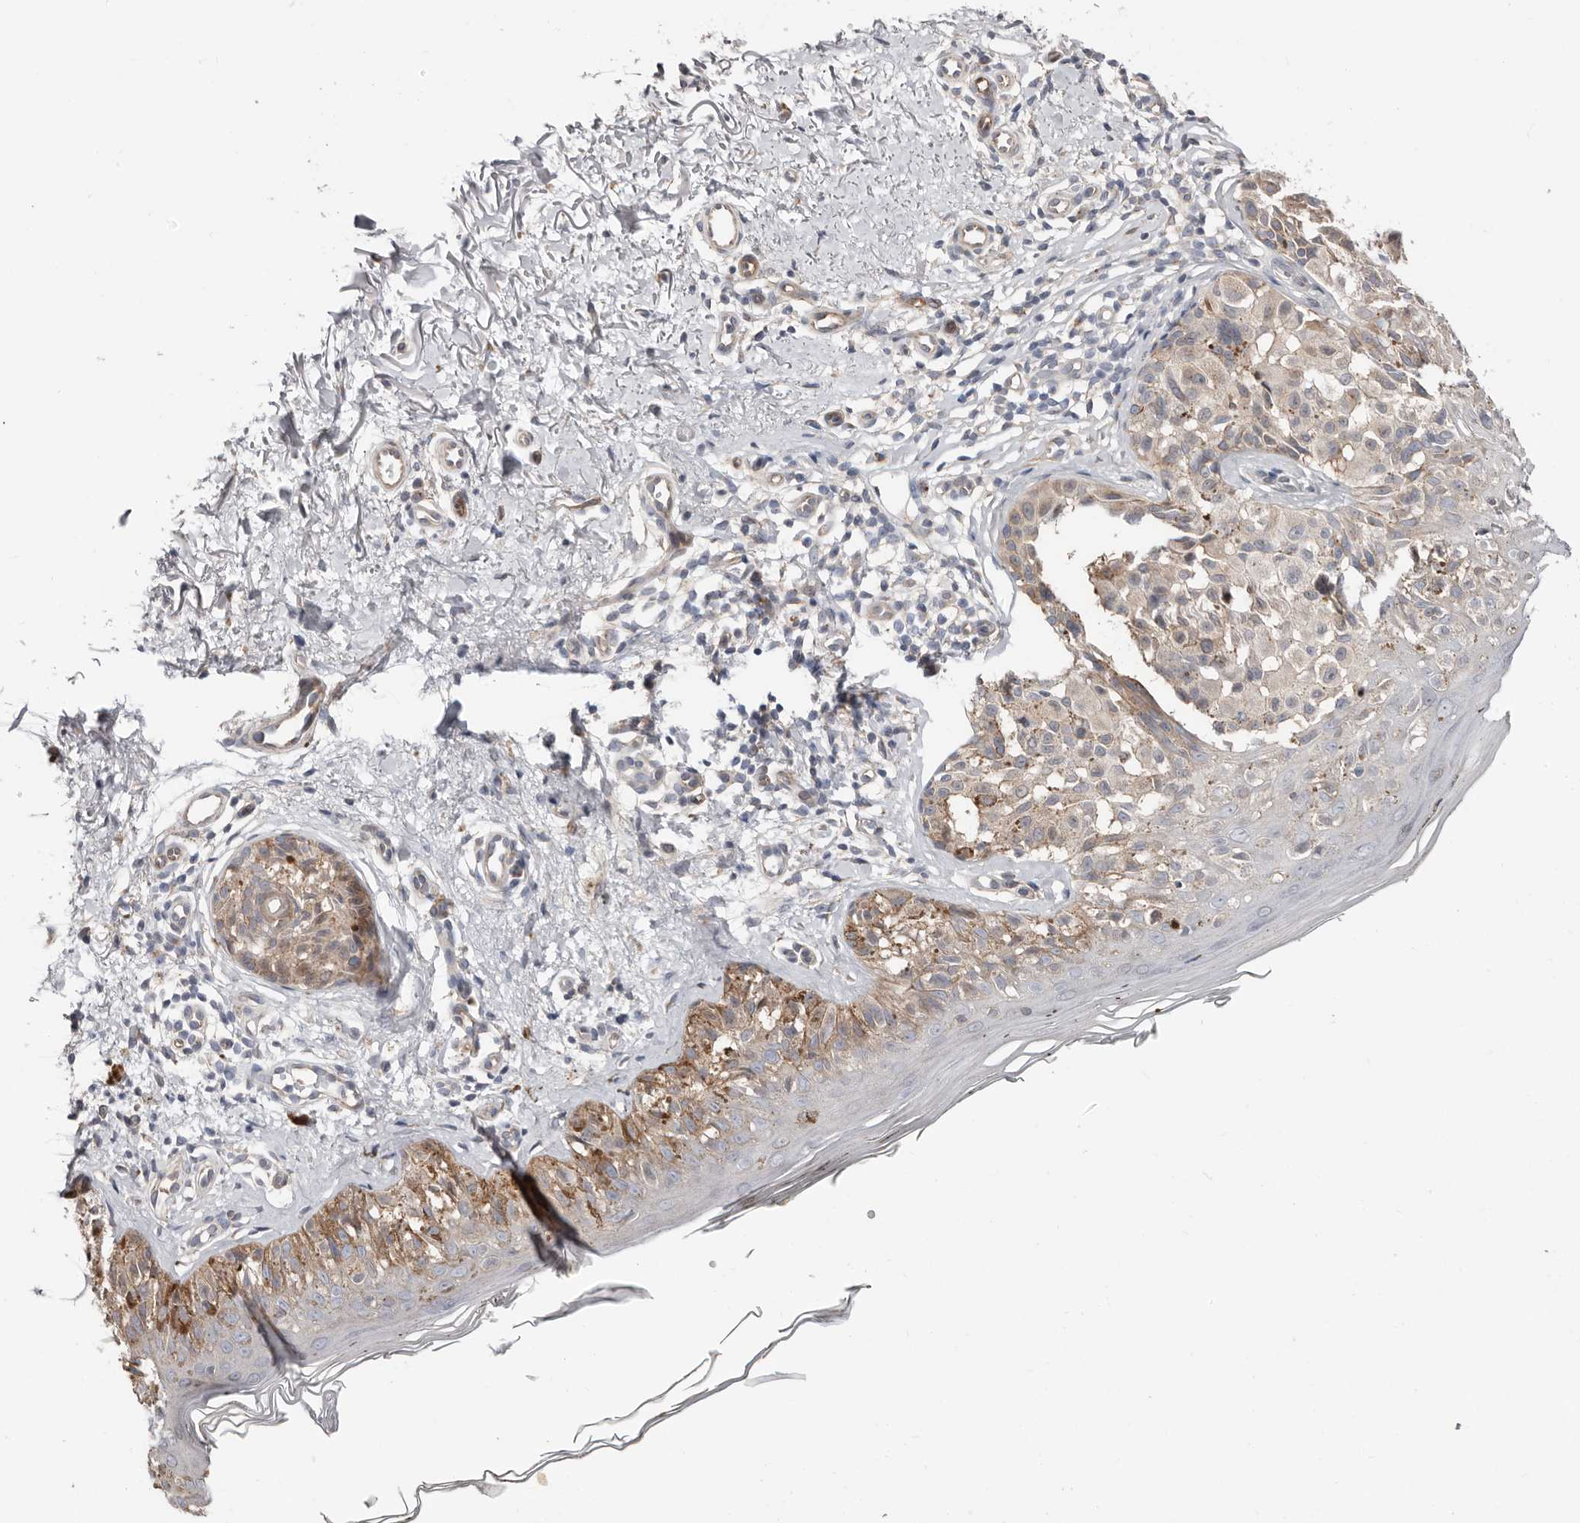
{"staining": {"intensity": "negative", "quantity": "none", "location": "none"}, "tissue": "melanoma", "cell_type": "Tumor cells", "image_type": "cancer", "snomed": [{"axis": "morphology", "description": "Malignant melanoma, NOS"}, {"axis": "topography", "description": "Skin"}], "caption": "This is an IHC image of melanoma. There is no expression in tumor cells.", "gene": "ASRGL1", "patient": {"sex": "female", "age": 50}}